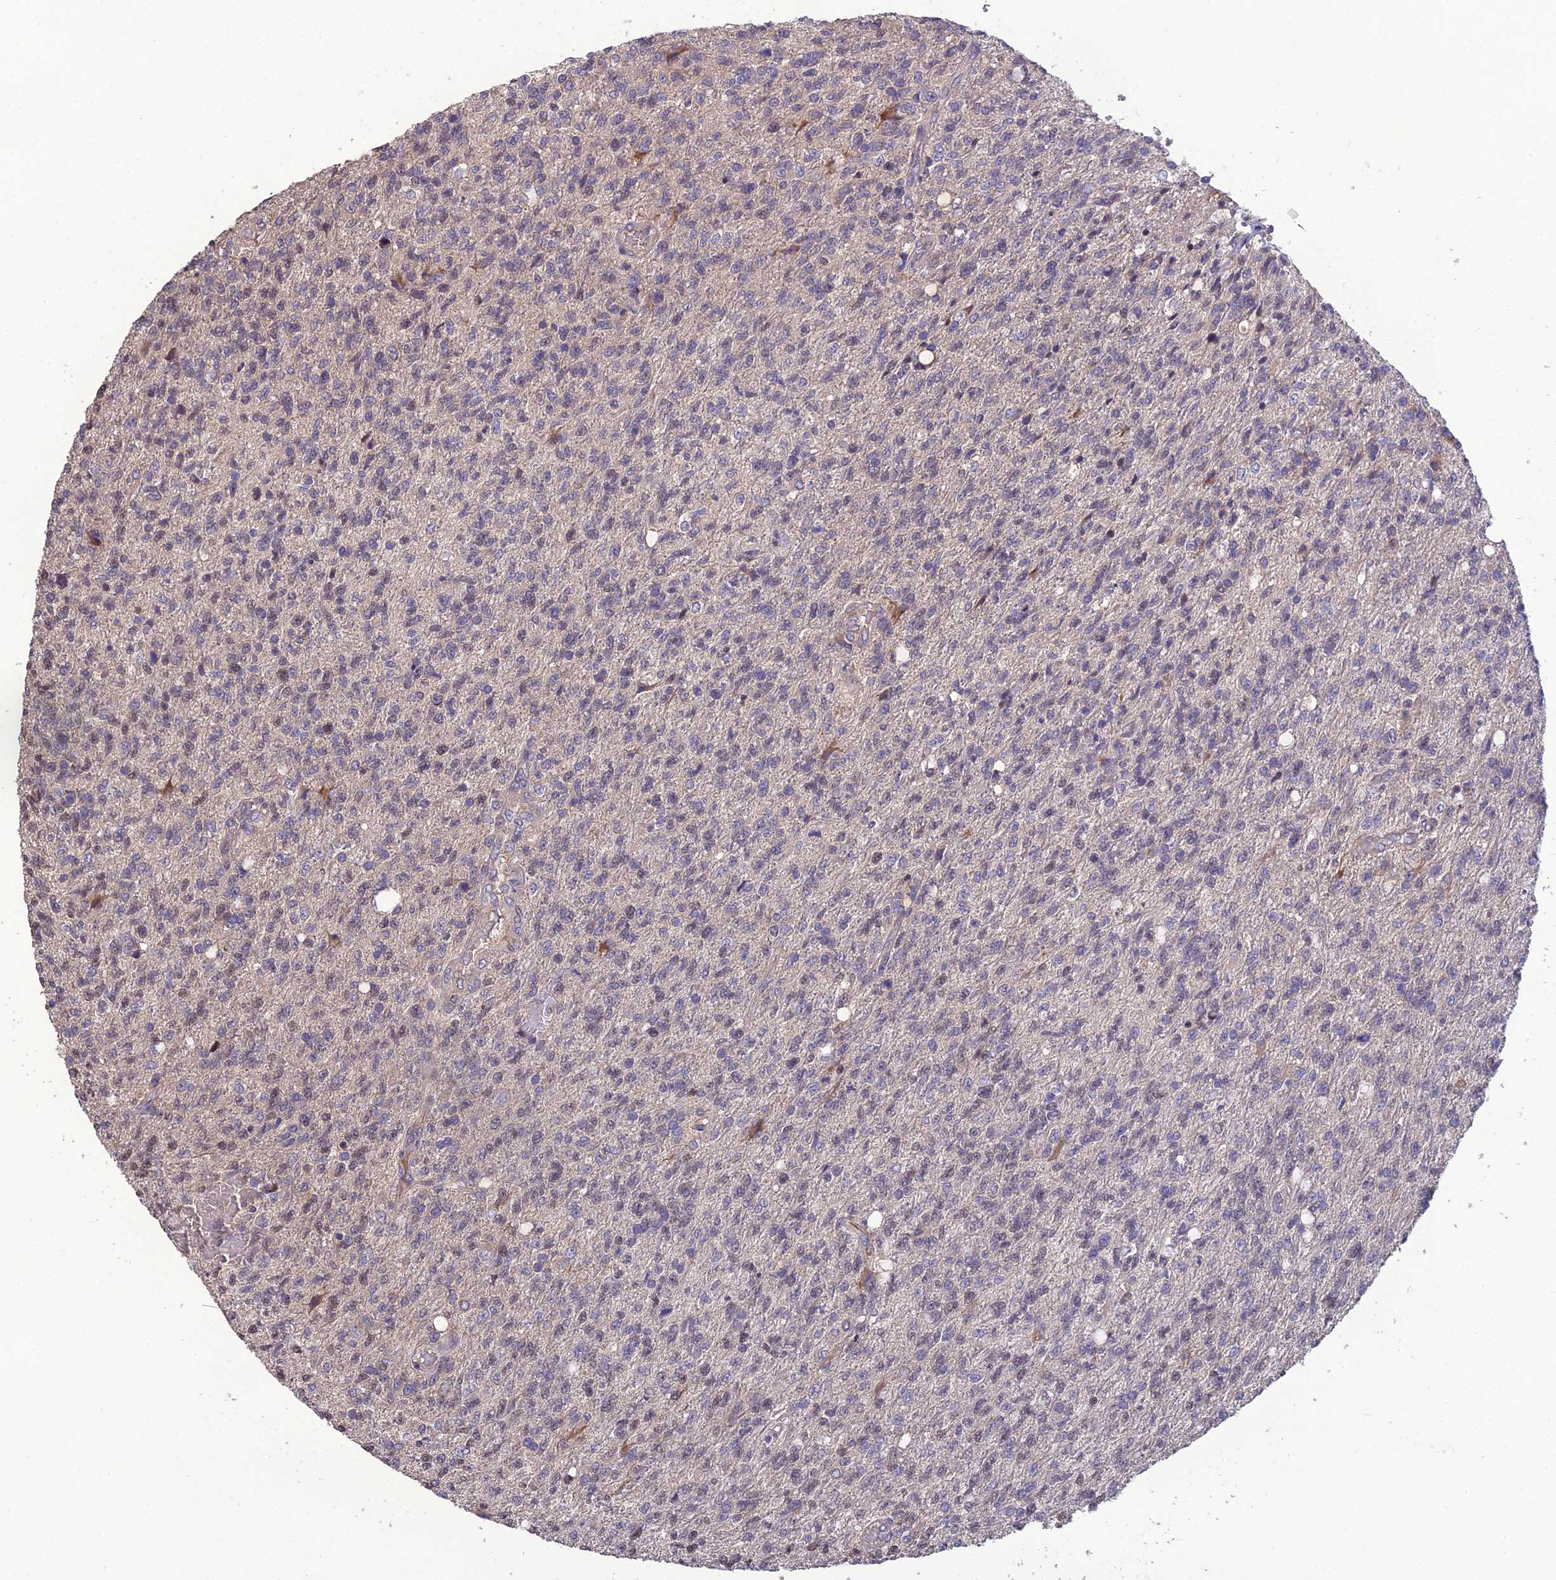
{"staining": {"intensity": "moderate", "quantity": "<25%", "location": "cytoplasmic/membranous"}, "tissue": "glioma", "cell_type": "Tumor cells", "image_type": "cancer", "snomed": [{"axis": "morphology", "description": "Glioma, malignant, High grade"}, {"axis": "topography", "description": "Brain"}], "caption": "Glioma stained with immunohistochemistry (IHC) reveals moderate cytoplasmic/membranous staining in approximately <25% of tumor cells. (DAB IHC with brightfield microscopy, high magnification).", "gene": "GALR2", "patient": {"sex": "male", "age": 56}}